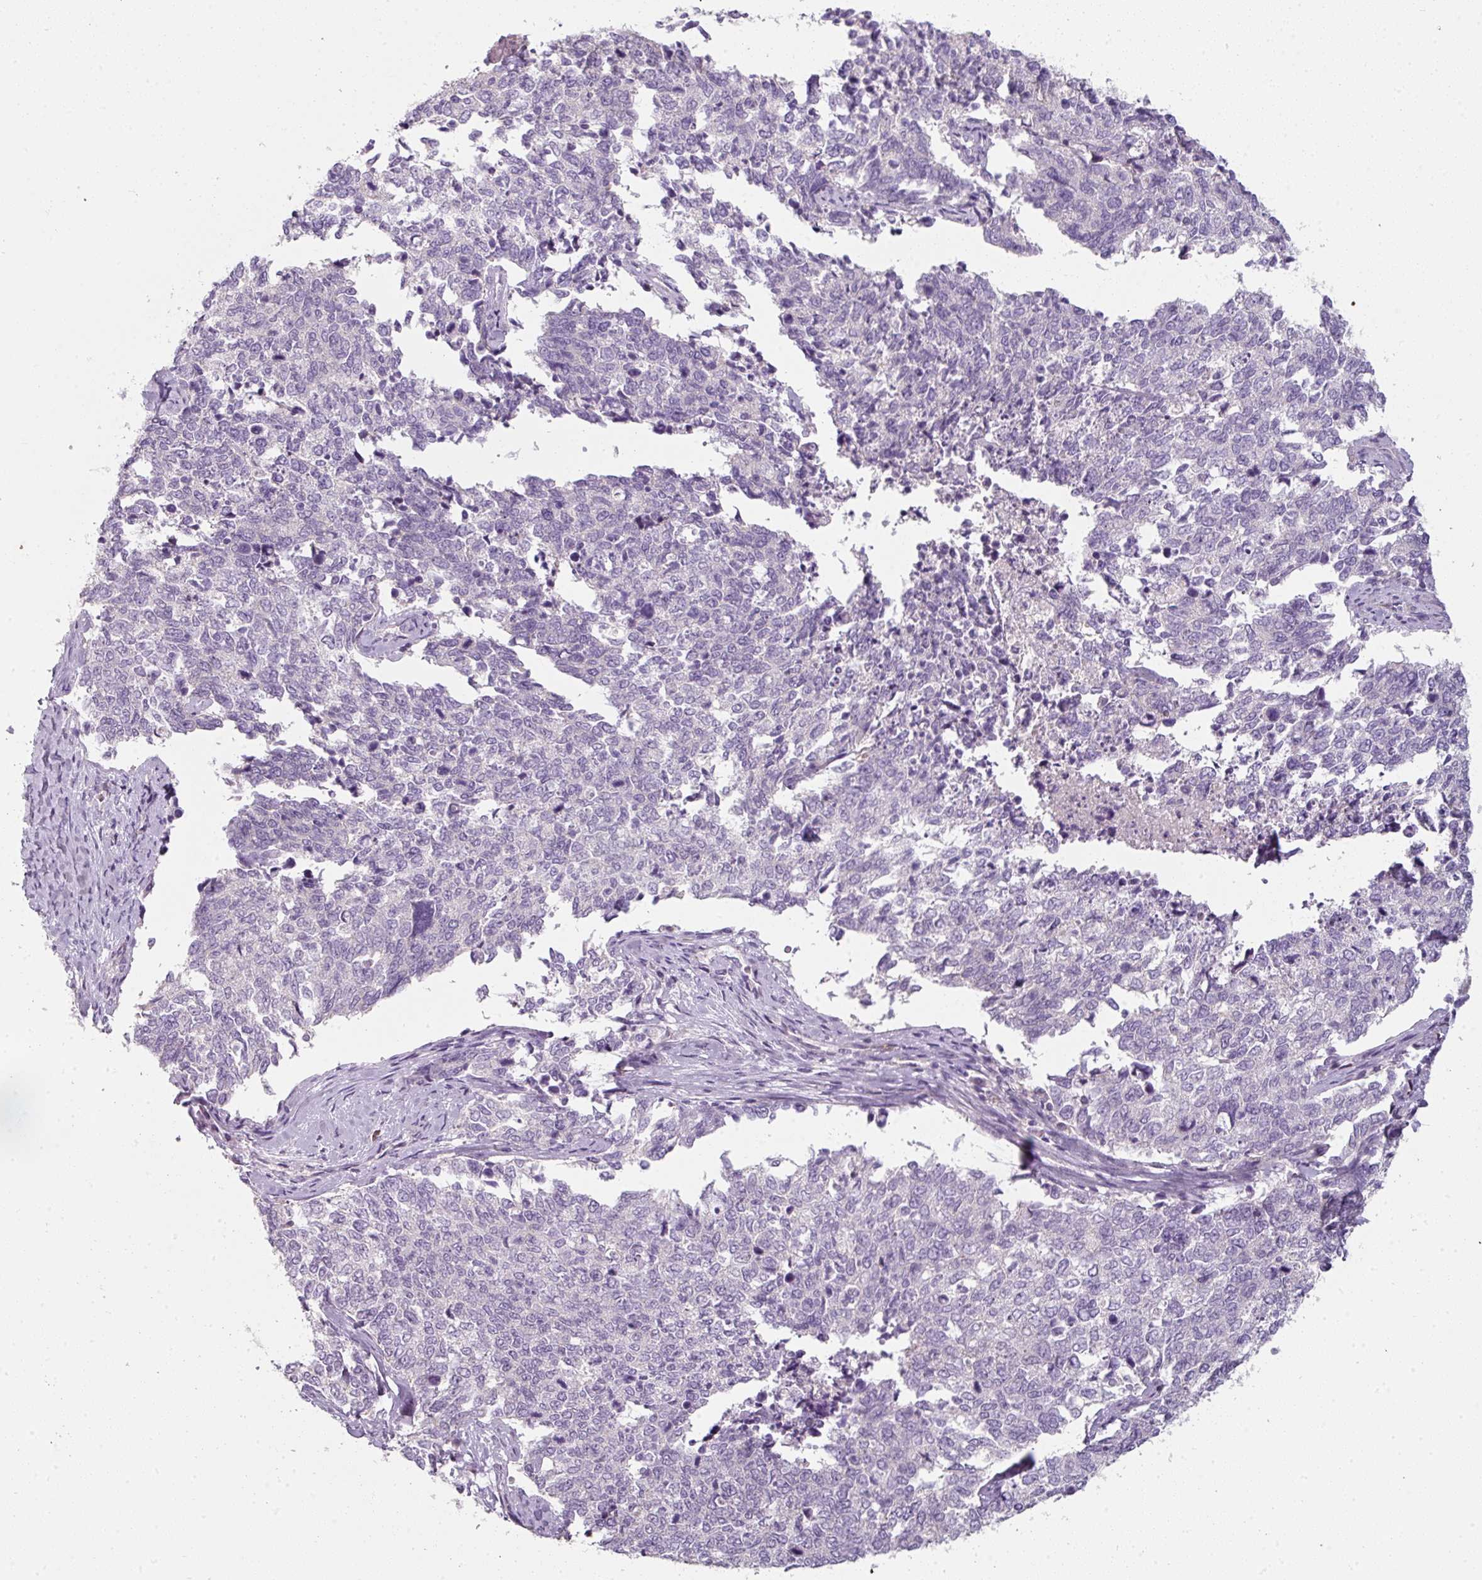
{"staining": {"intensity": "negative", "quantity": "none", "location": "none"}, "tissue": "cervical cancer", "cell_type": "Tumor cells", "image_type": "cancer", "snomed": [{"axis": "morphology", "description": "Squamous cell carcinoma, NOS"}, {"axis": "topography", "description": "Cervix"}], "caption": "A photomicrograph of human cervical cancer is negative for staining in tumor cells.", "gene": "FHAD1", "patient": {"sex": "female", "age": 63}}